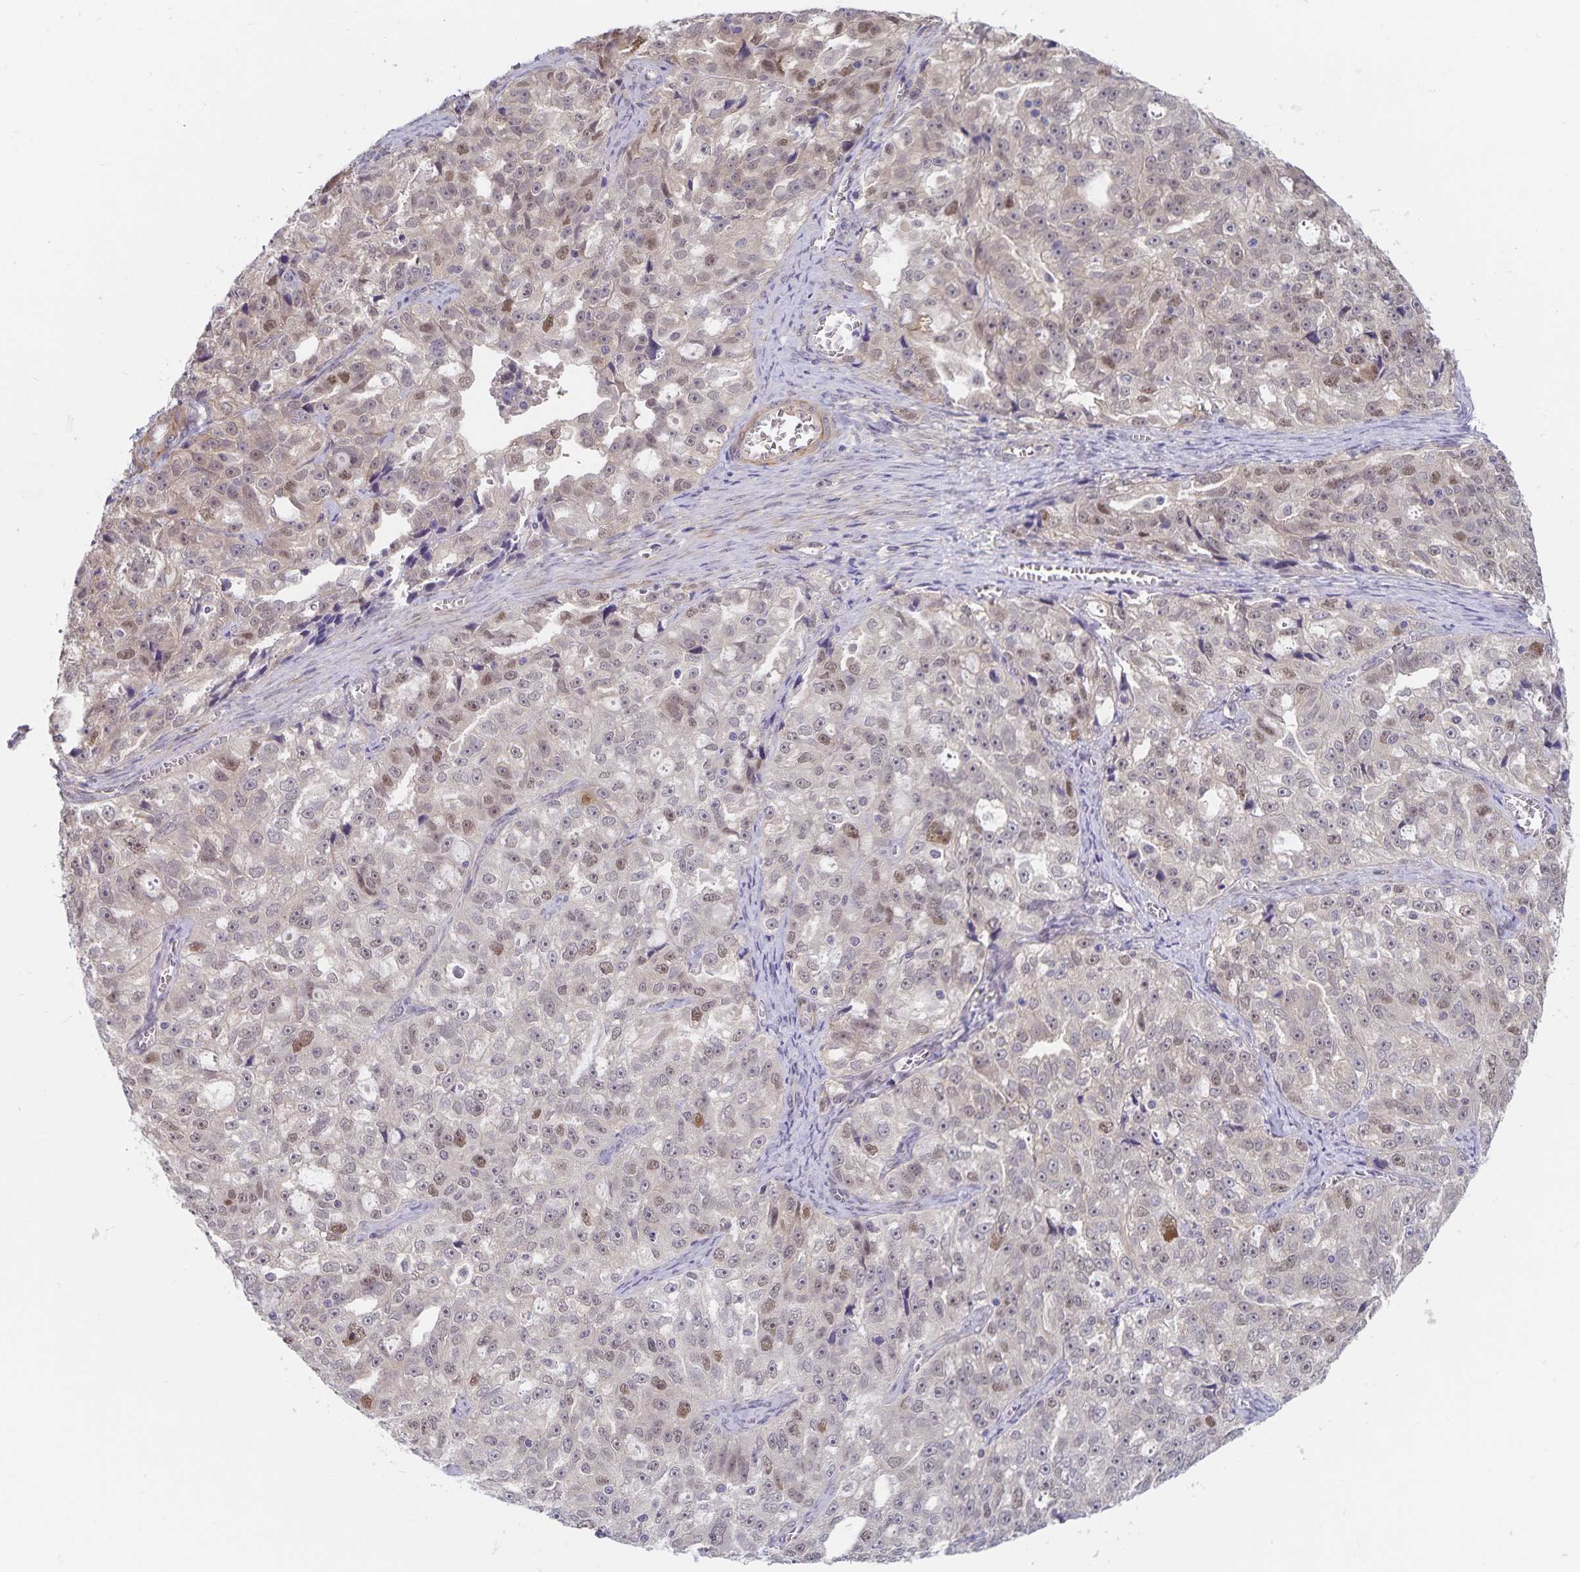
{"staining": {"intensity": "moderate", "quantity": "<25%", "location": "cytoplasmic/membranous,nuclear"}, "tissue": "ovarian cancer", "cell_type": "Tumor cells", "image_type": "cancer", "snomed": [{"axis": "morphology", "description": "Cystadenocarcinoma, serous, NOS"}, {"axis": "topography", "description": "Ovary"}], "caption": "Protein staining by IHC reveals moderate cytoplasmic/membranous and nuclear positivity in about <25% of tumor cells in serous cystadenocarcinoma (ovarian). Using DAB (brown) and hematoxylin (blue) stains, captured at high magnification using brightfield microscopy.", "gene": "BAG6", "patient": {"sex": "female", "age": 51}}